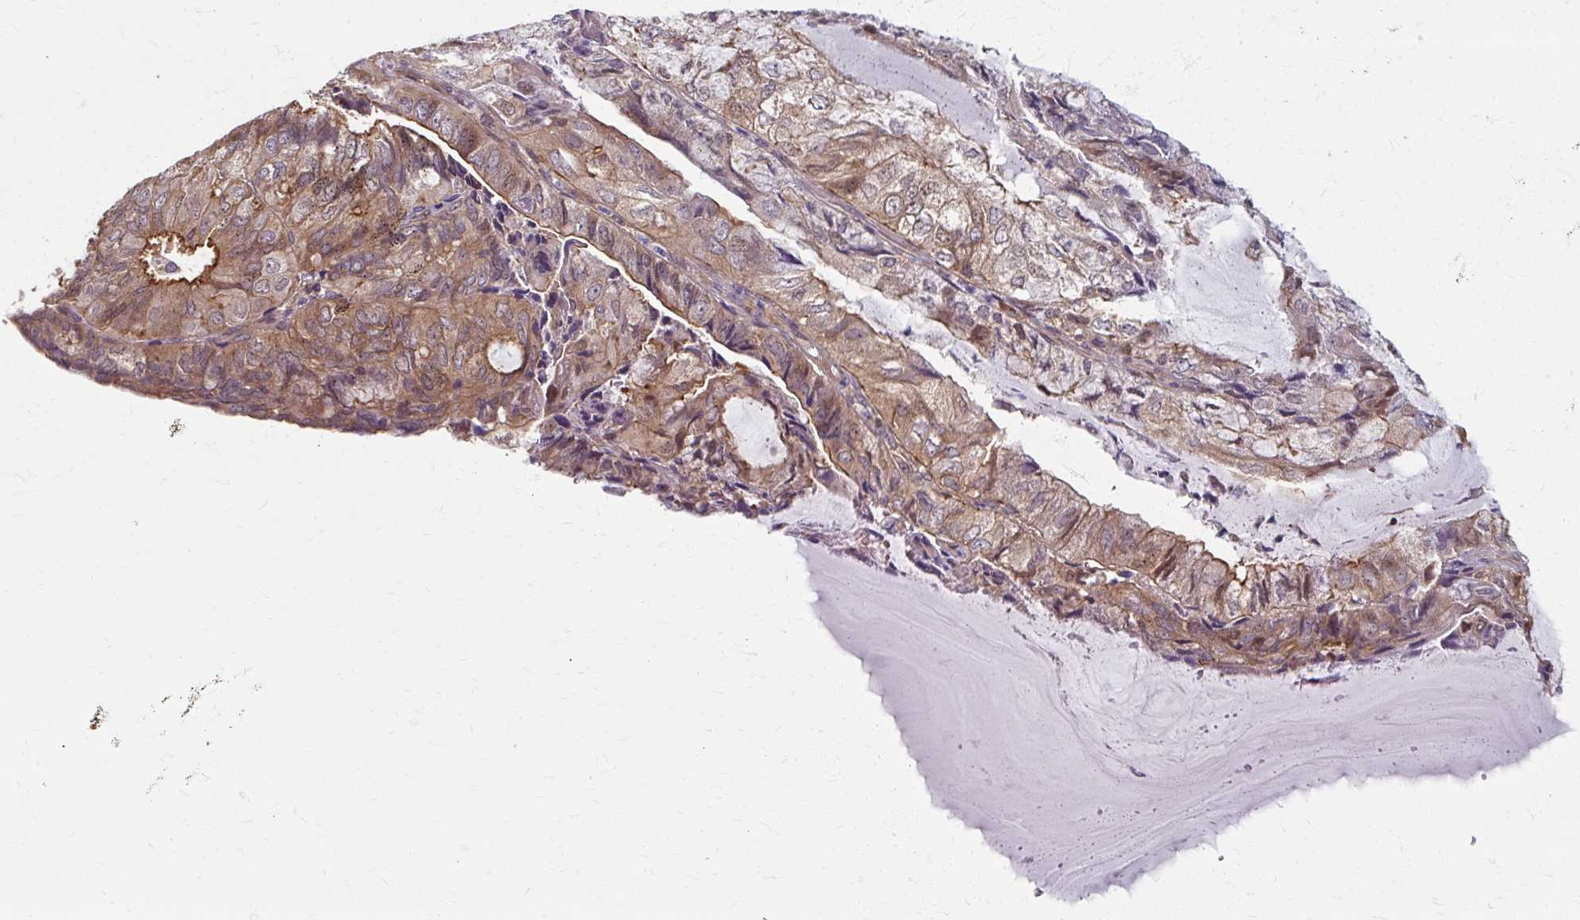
{"staining": {"intensity": "moderate", "quantity": "25%-75%", "location": "cytoplasmic/membranous,nuclear"}, "tissue": "endometrial cancer", "cell_type": "Tumor cells", "image_type": "cancer", "snomed": [{"axis": "morphology", "description": "Adenocarcinoma, NOS"}, {"axis": "topography", "description": "Endometrium"}], "caption": "Endometrial cancer (adenocarcinoma) tissue reveals moderate cytoplasmic/membranous and nuclear staining in approximately 25%-75% of tumor cells", "gene": "ZNF555", "patient": {"sex": "female", "age": 81}}